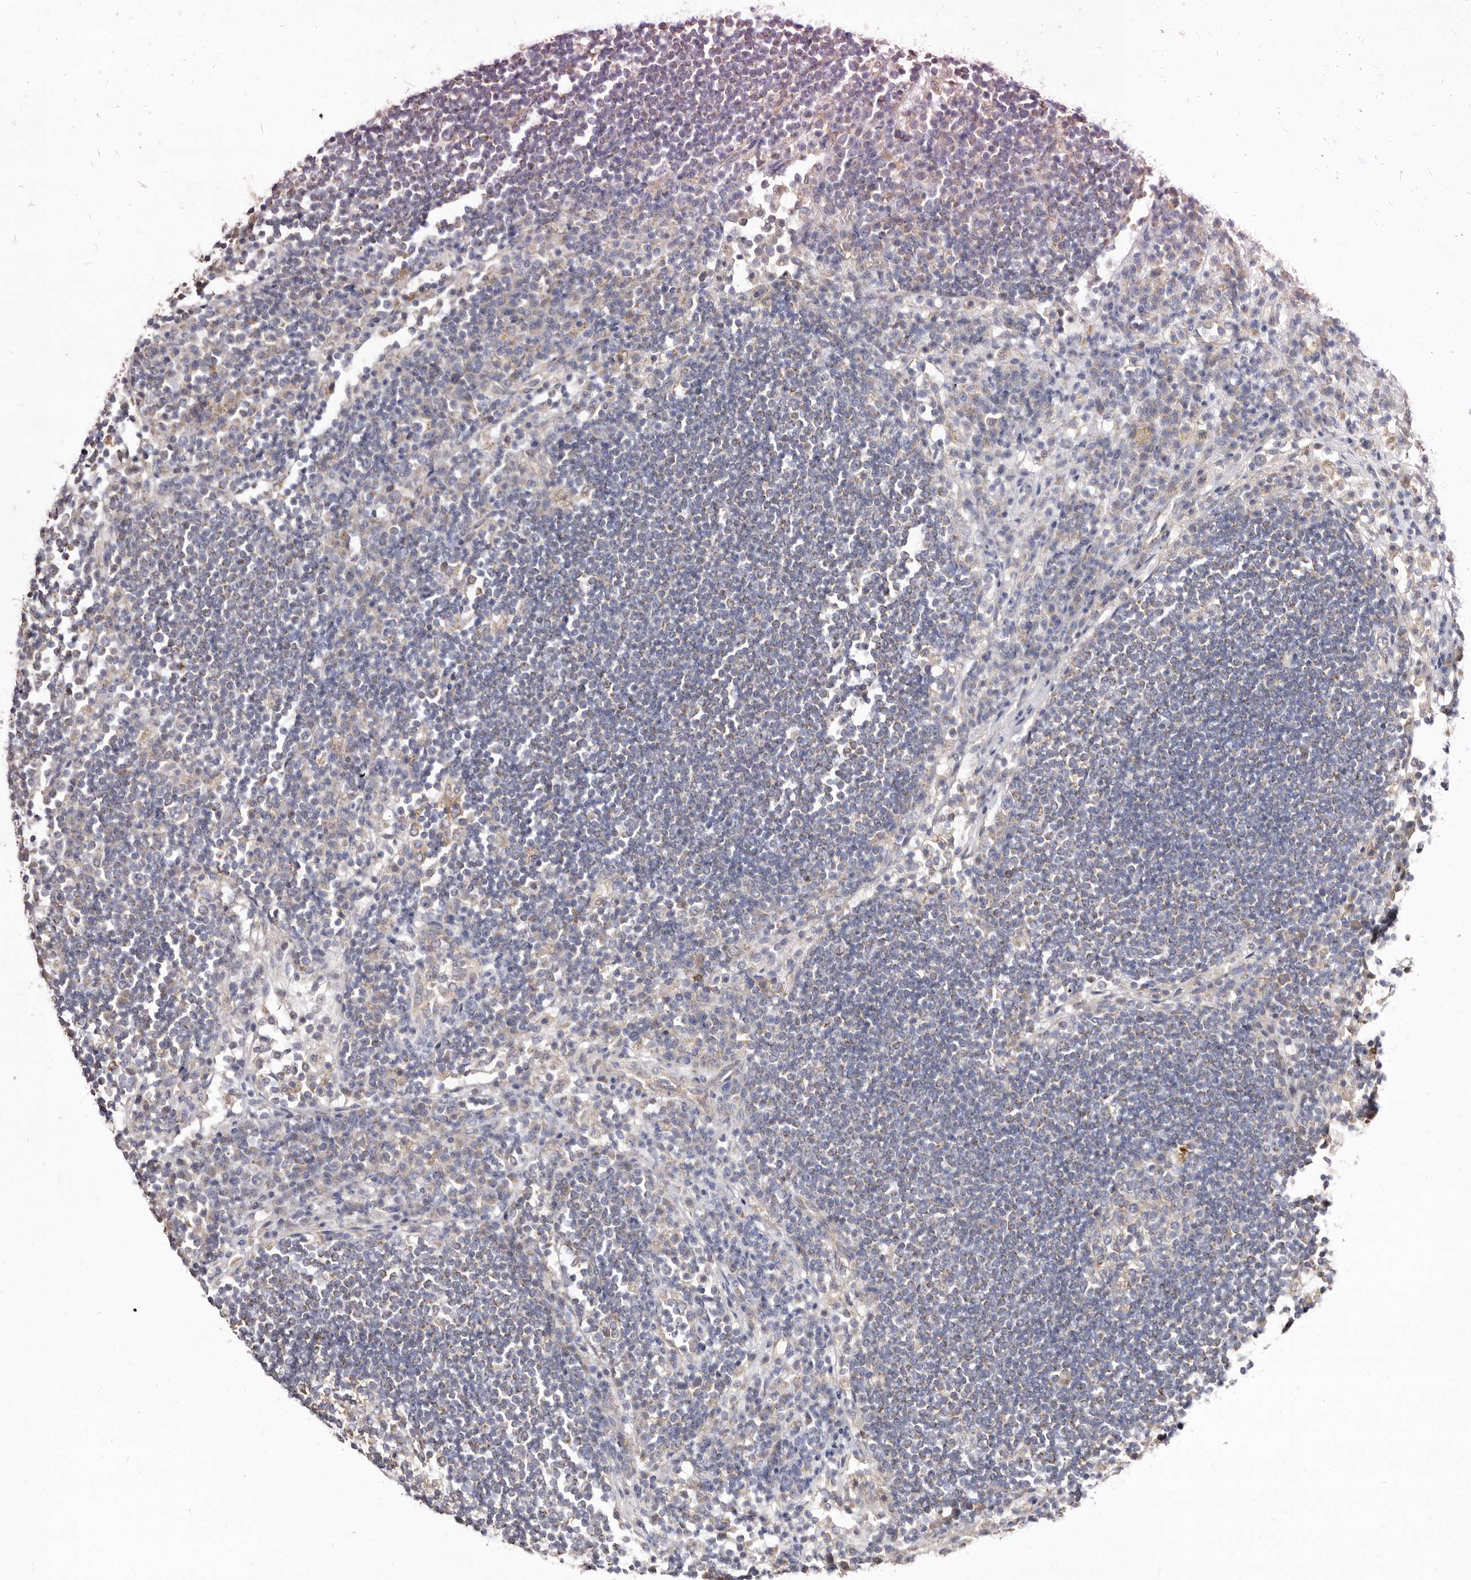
{"staining": {"intensity": "negative", "quantity": "none", "location": "none"}, "tissue": "lymph node", "cell_type": "Germinal center cells", "image_type": "normal", "snomed": [{"axis": "morphology", "description": "Normal tissue, NOS"}, {"axis": "topography", "description": "Lymph node"}], "caption": "The immunohistochemistry (IHC) image has no significant staining in germinal center cells of lymph node. (DAB immunohistochemistry (IHC) visualized using brightfield microscopy, high magnification).", "gene": "BAIAP2L1", "patient": {"sex": "female", "age": 53}}